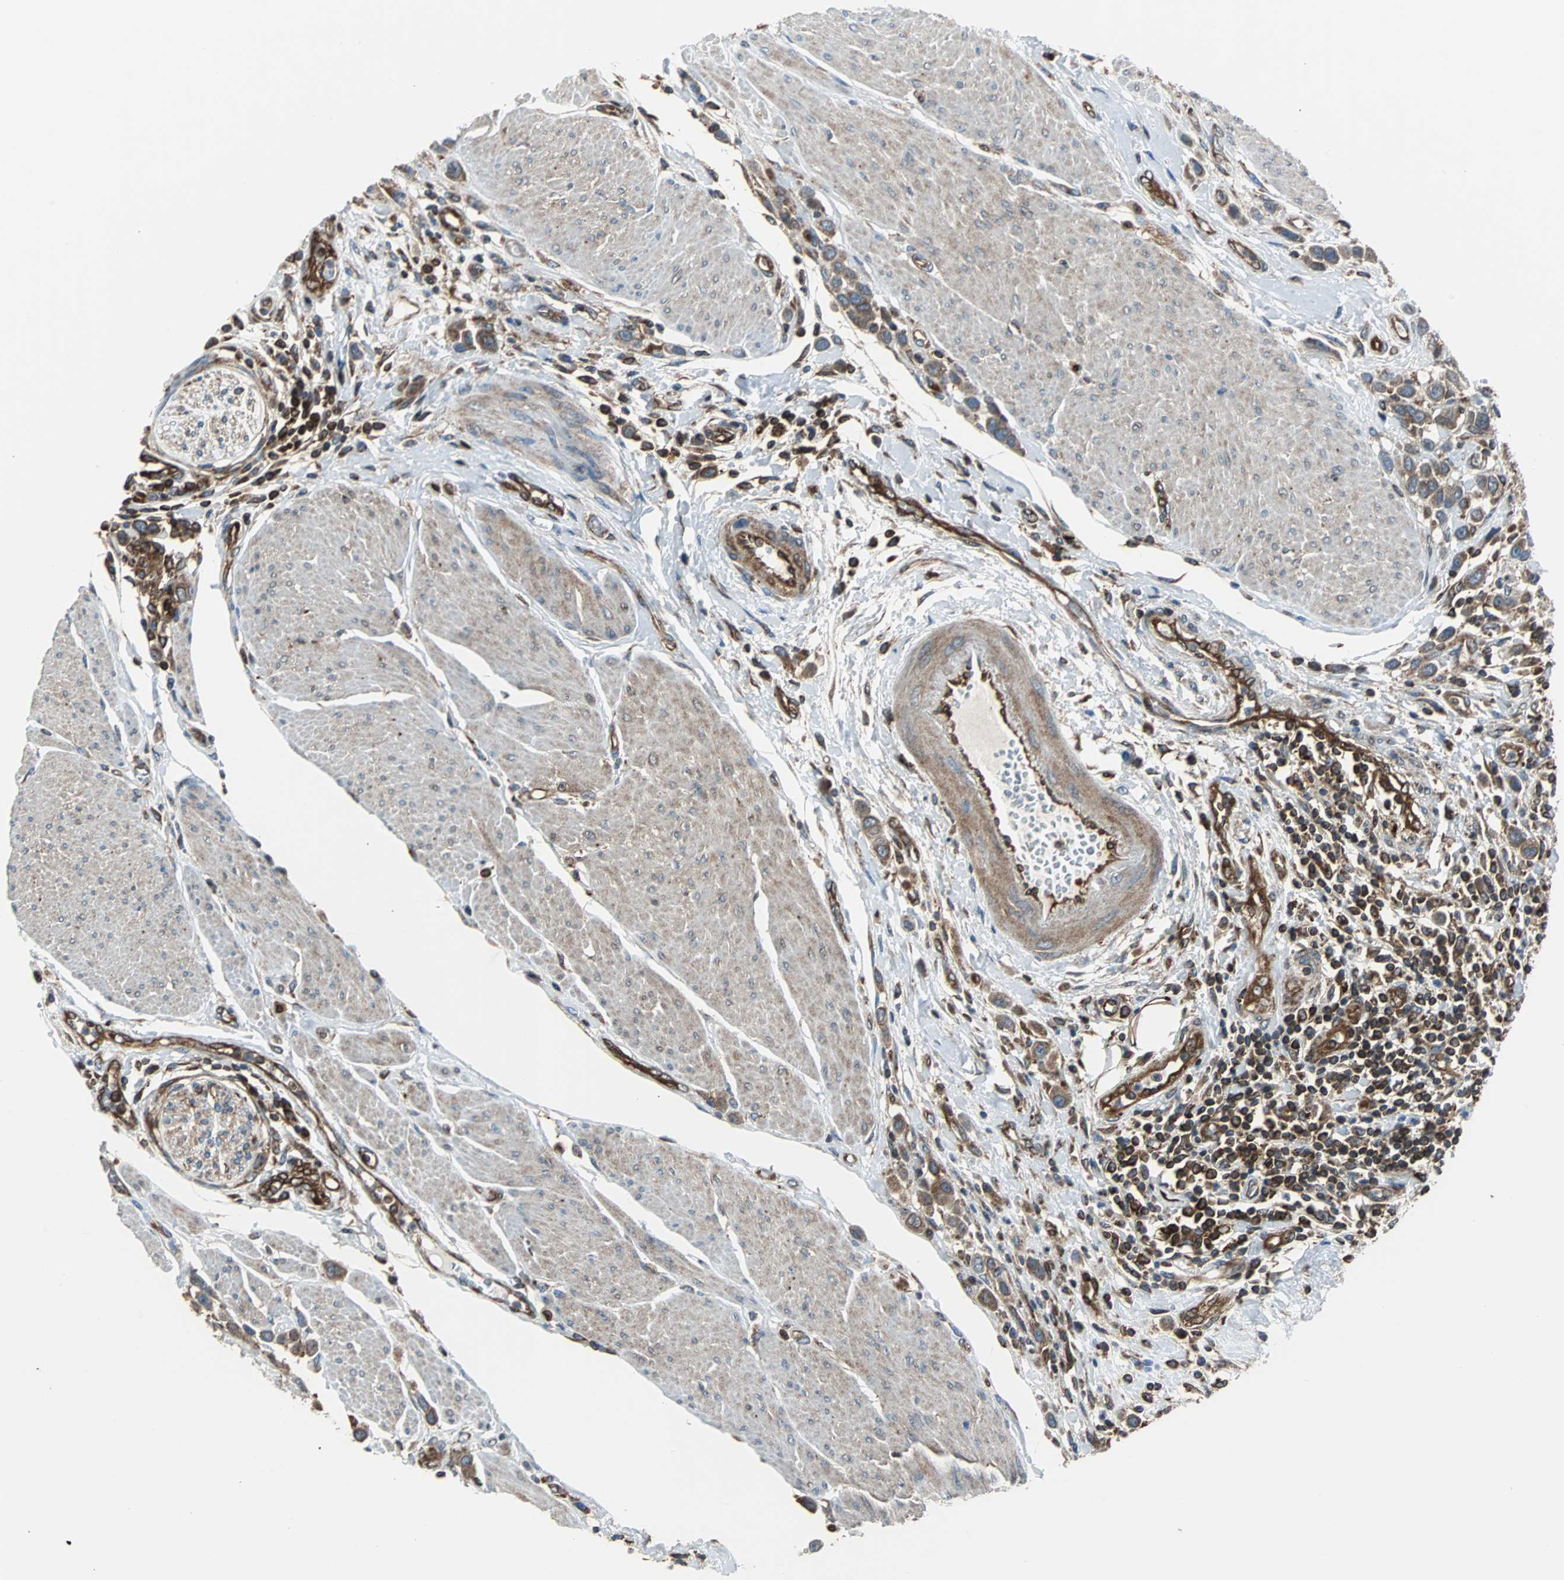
{"staining": {"intensity": "strong", "quantity": ">75%", "location": "cytoplasmic/membranous"}, "tissue": "urothelial cancer", "cell_type": "Tumor cells", "image_type": "cancer", "snomed": [{"axis": "morphology", "description": "Urothelial carcinoma, High grade"}, {"axis": "topography", "description": "Urinary bladder"}], "caption": "Protein positivity by IHC shows strong cytoplasmic/membranous staining in approximately >75% of tumor cells in urothelial cancer.", "gene": "RELA", "patient": {"sex": "male", "age": 50}}